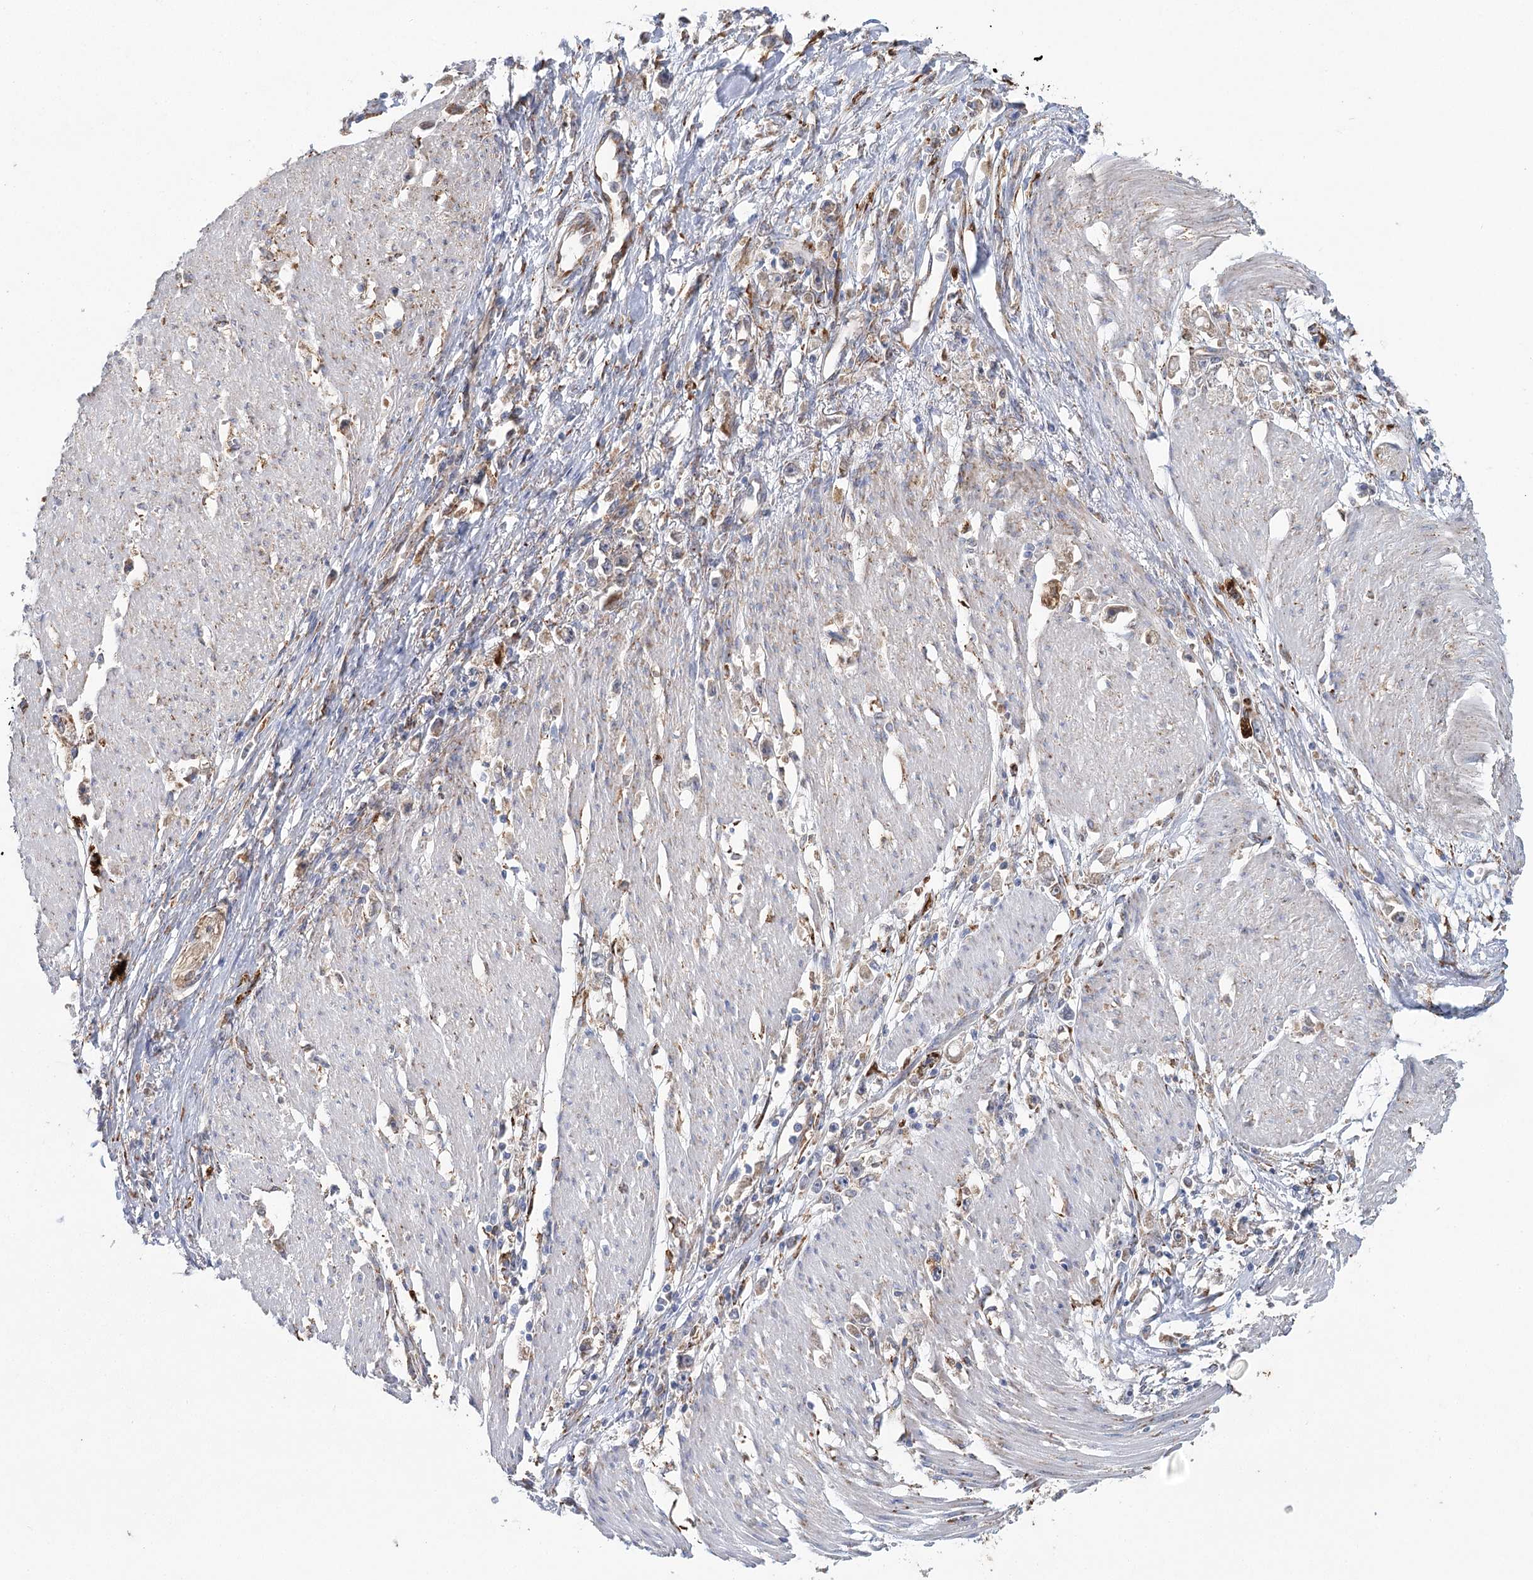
{"staining": {"intensity": "weak", "quantity": "<25%", "location": "cytoplasmic/membranous"}, "tissue": "stomach cancer", "cell_type": "Tumor cells", "image_type": "cancer", "snomed": [{"axis": "morphology", "description": "Adenocarcinoma, NOS"}, {"axis": "topography", "description": "Stomach"}], "caption": "Tumor cells are negative for protein expression in human stomach cancer.", "gene": "METTL24", "patient": {"sex": "female", "age": 59}}